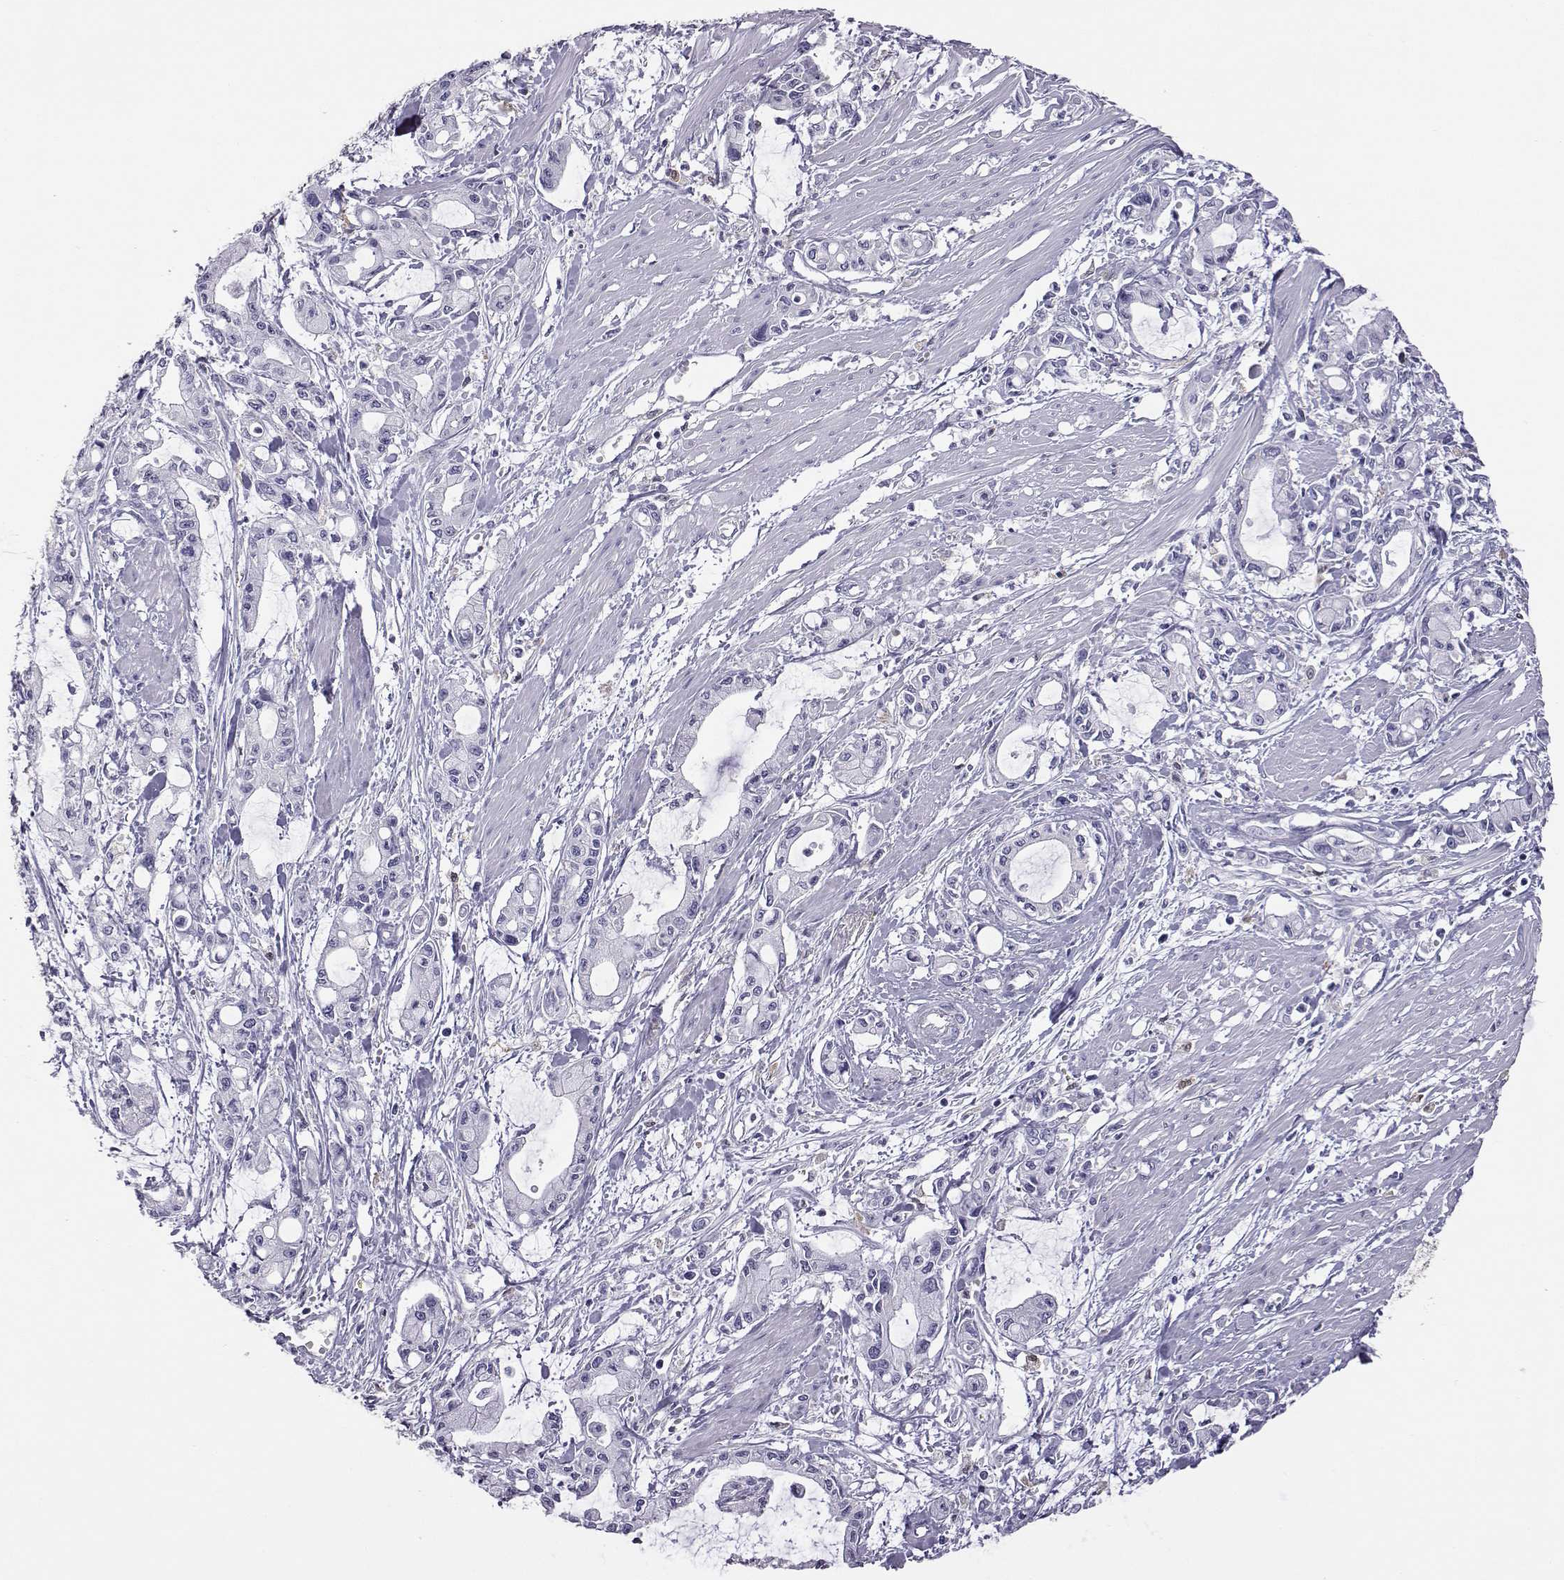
{"staining": {"intensity": "negative", "quantity": "none", "location": "none"}, "tissue": "pancreatic cancer", "cell_type": "Tumor cells", "image_type": "cancer", "snomed": [{"axis": "morphology", "description": "Adenocarcinoma, NOS"}, {"axis": "topography", "description": "Pancreas"}], "caption": "A micrograph of human adenocarcinoma (pancreatic) is negative for staining in tumor cells.", "gene": "AKR1B1", "patient": {"sex": "male", "age": 48}}